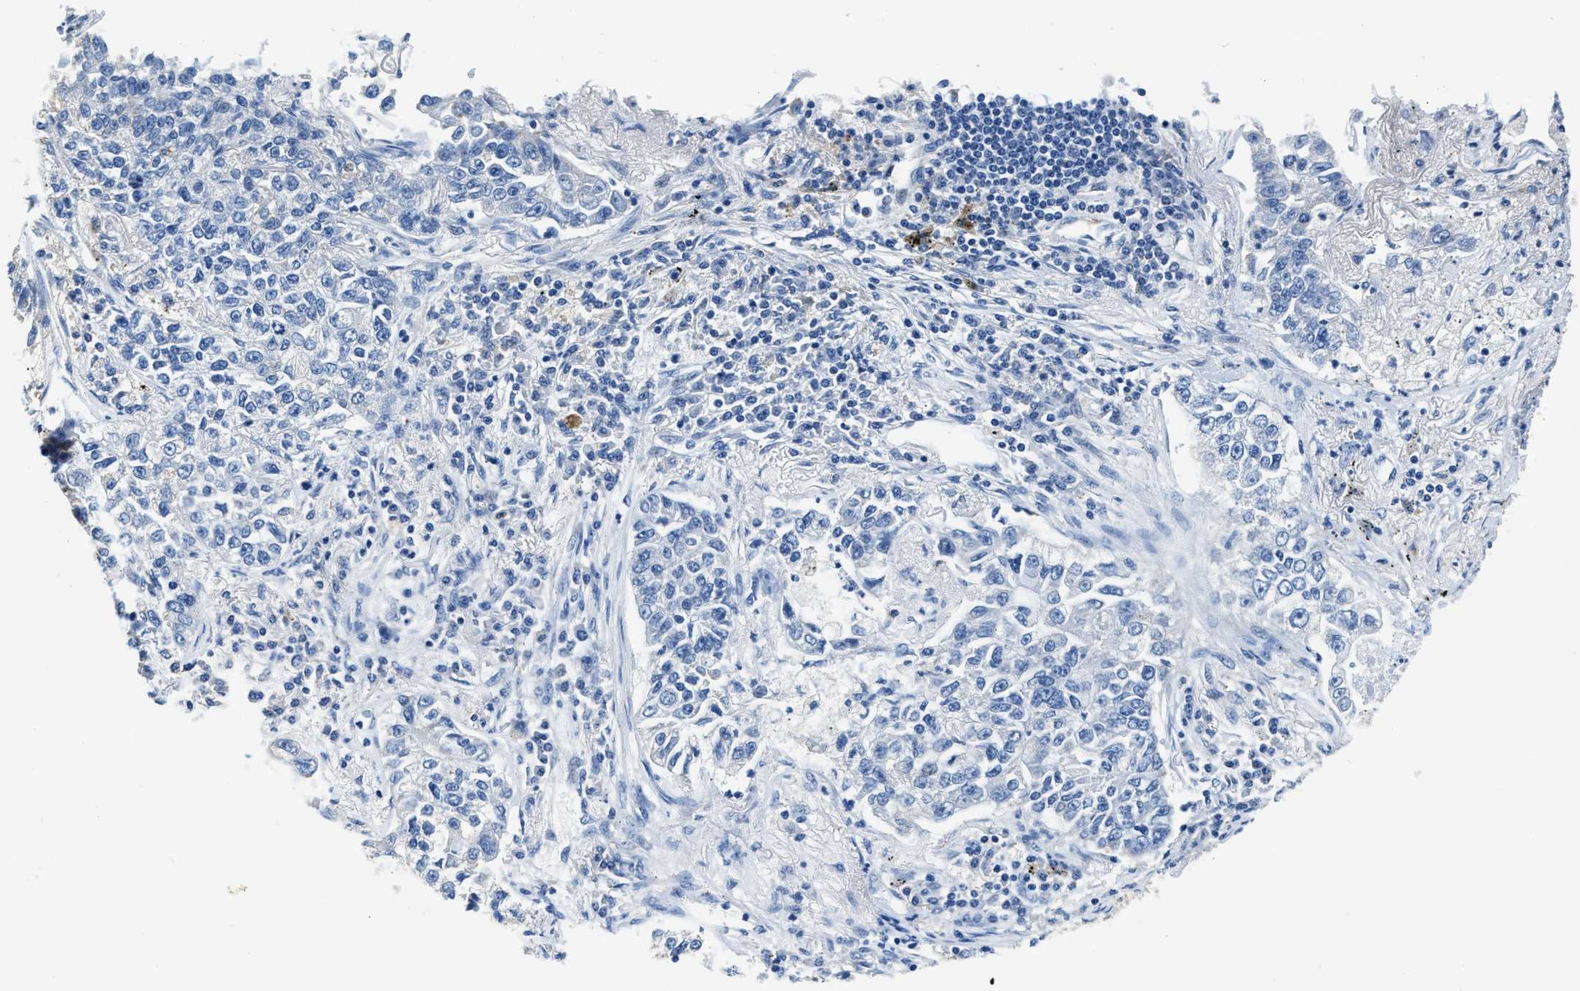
{"staining": {"intensity": "negative", "quantity": "none", "location": "none"}, "tissue": "lung cancer", "cell_type": "Tumor cells", "image_type": "cancer", "snomed": [{"axis": "morphology", "description": "Adenocarcinoma, NOS"}, {"axis": "topography", "description": "Lung"}], "caption": "DAB (3,3'-diaminobenzidine) immunohistochemical staining of human lung adenocarcinoma reveals no significant expression in tumor cells.", "gene": "ZDHHC13", "patient": {"sex": "male", "age": 49}}